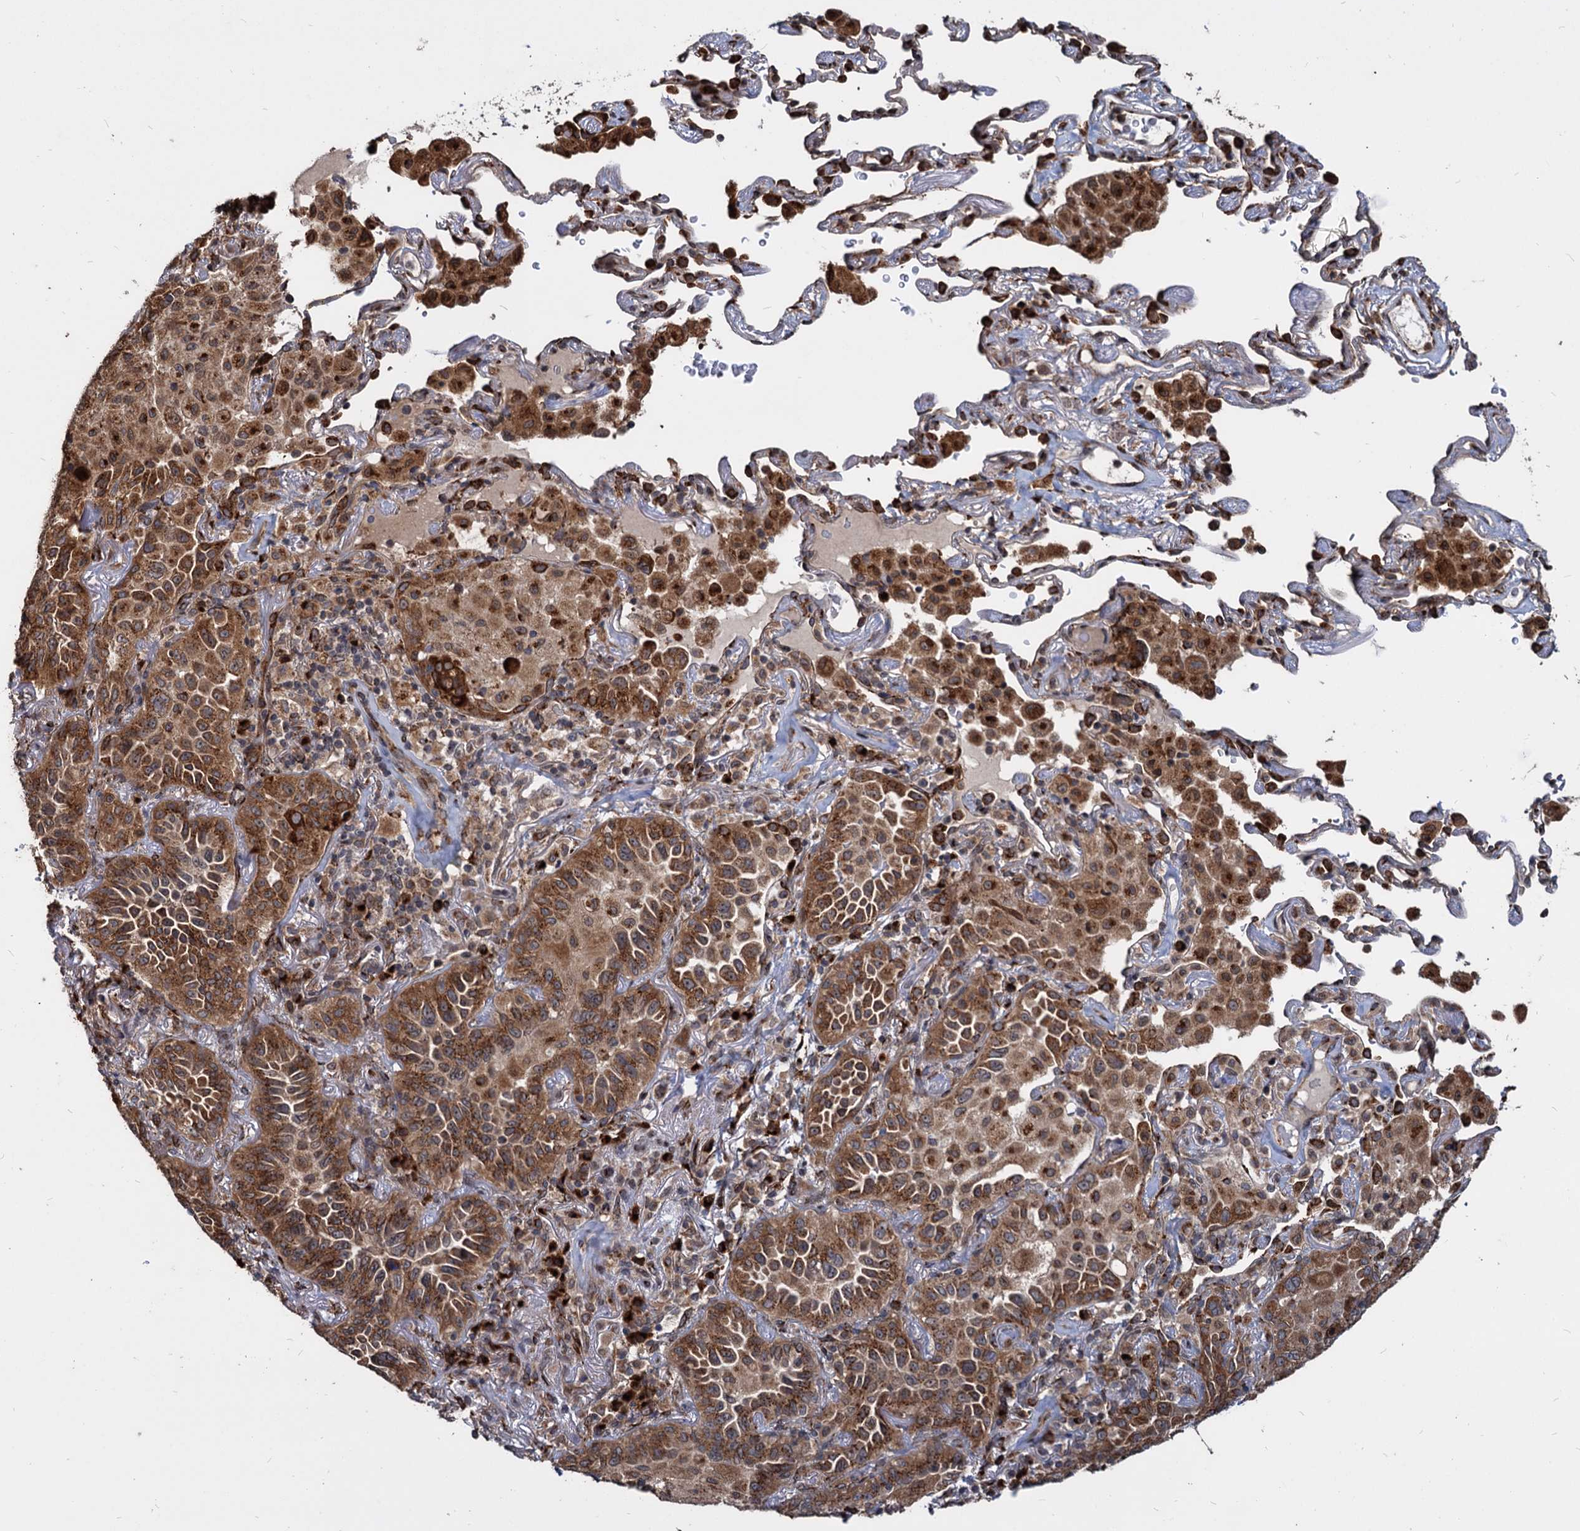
{"staining": {"intensity": "strong", "quantity": ">75%", "location": "cytoplasmic/membranous"}, "tissue": "lung cancer", "cell_type": "Tumor cells", "image_type": "cancer", "snomed": [{"axis": "morphology", "description": "Adenocarcinoma, NOS"}, {"axis": "topography", "description": "Lung"}], "caption": "This is a photomicrograph of immunohistochemistry (IHC) staining of adenocarcinoma (lung), which shows strong staining in the cytoplasmic/membranous of tumor cells.", "gene": "SAAL1", "patient": {"sex": "female", "age": 69}}